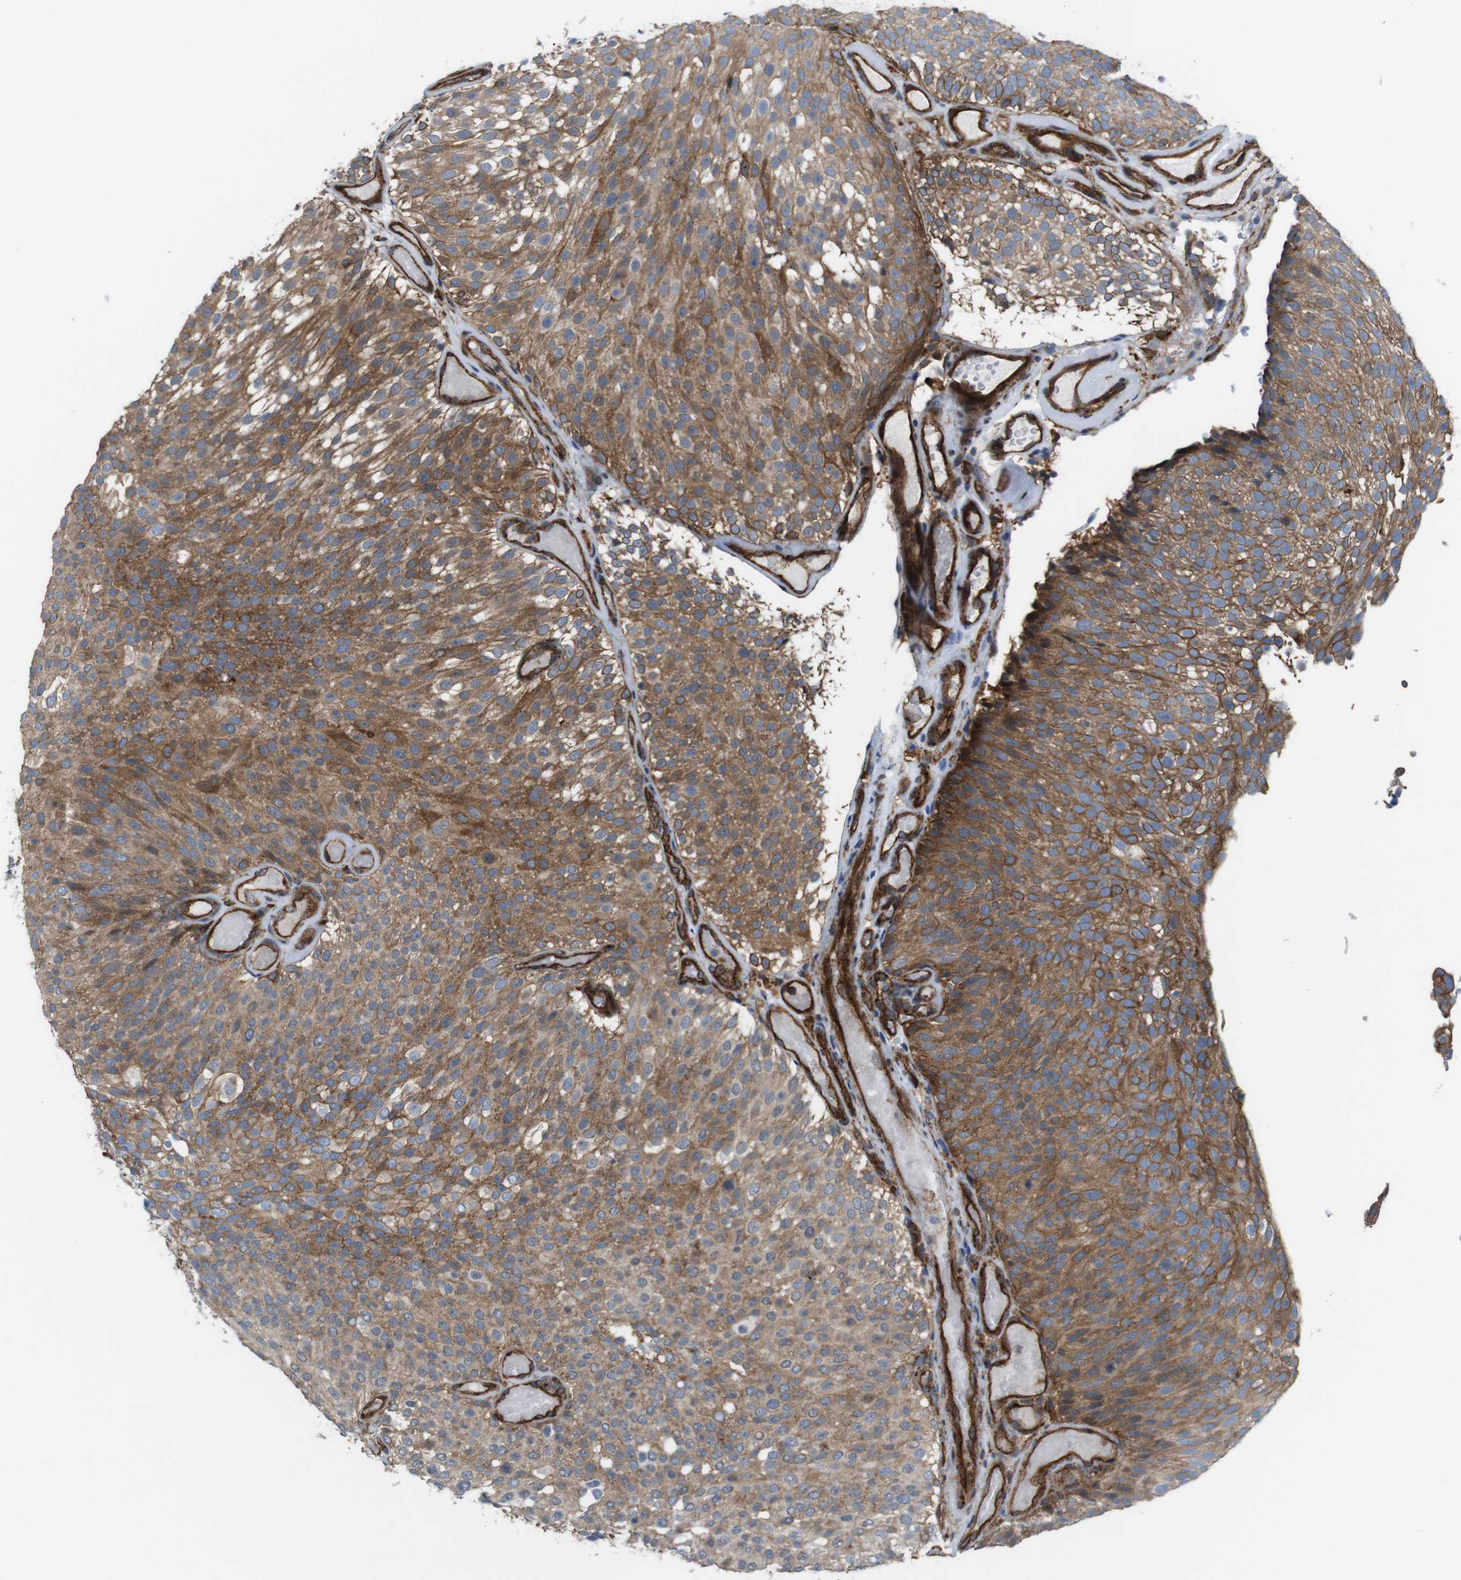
{"staining": {"intensity": "moderate", "quantity": ">75%", "location": "cytoplasmic/membranous"}, "tissue": "urothelial cancer", "cell_type": "Tumor cells", "image_type": "cancer", "snomed": [{"axis": "morphology", "description": "Urothelial carcinoma, Low grade"}, {"axis": "topography", "description": "Urinary bladder"}], "caption": "Immunohistochemical staining of human urothelial cancer demonstrates medium levels of moderate cytoplasmic/membranous protein expression in about >75% of tumor cells. (Stains: DAB in brown, nuclei in blue, Microscopy: brightfield microscopy at high magnification).", "gene": "PTGER4", "patient": {"sex": "male", "age": 78}}